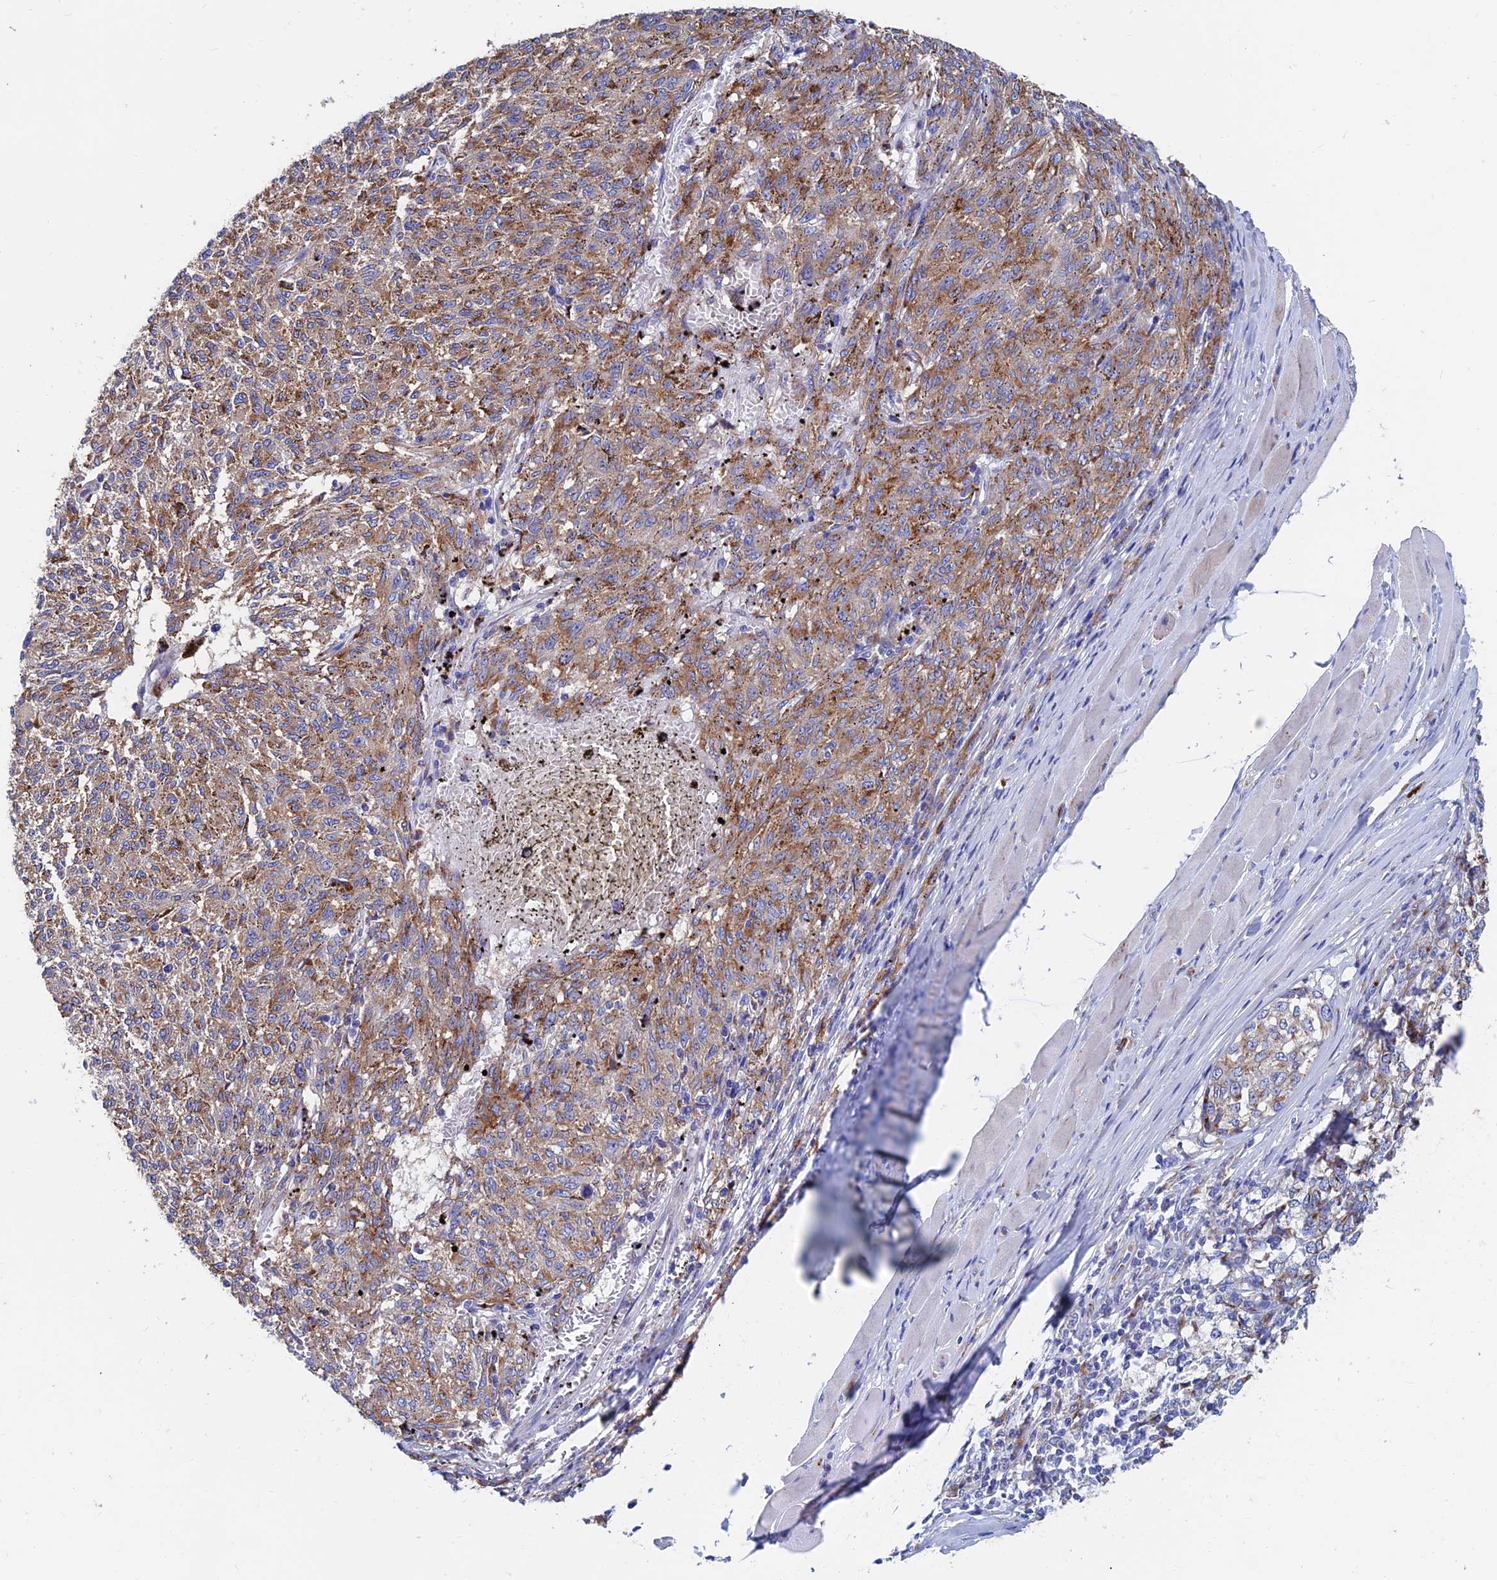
{"staining": {"intensity": "moderate", "quantity": ">75%", "location": "cytoplasmic/membranous"}, "tissue": "melanoma", "cell_type": "Tumor cells", "image_type": "cancer", "snomed": [{"axis": "morphology", "description": "Malignant melanoma, NOS"}, {"axis": "topography", "description": "Skin"}], "caption": "This is a micrograph of IHC staining of melanoma, which shows moderate staining in the cytoplasmic/membranous of tumor cells.", "gene": "SPNS1", "patient": {"sex": "female", "age": 72}}